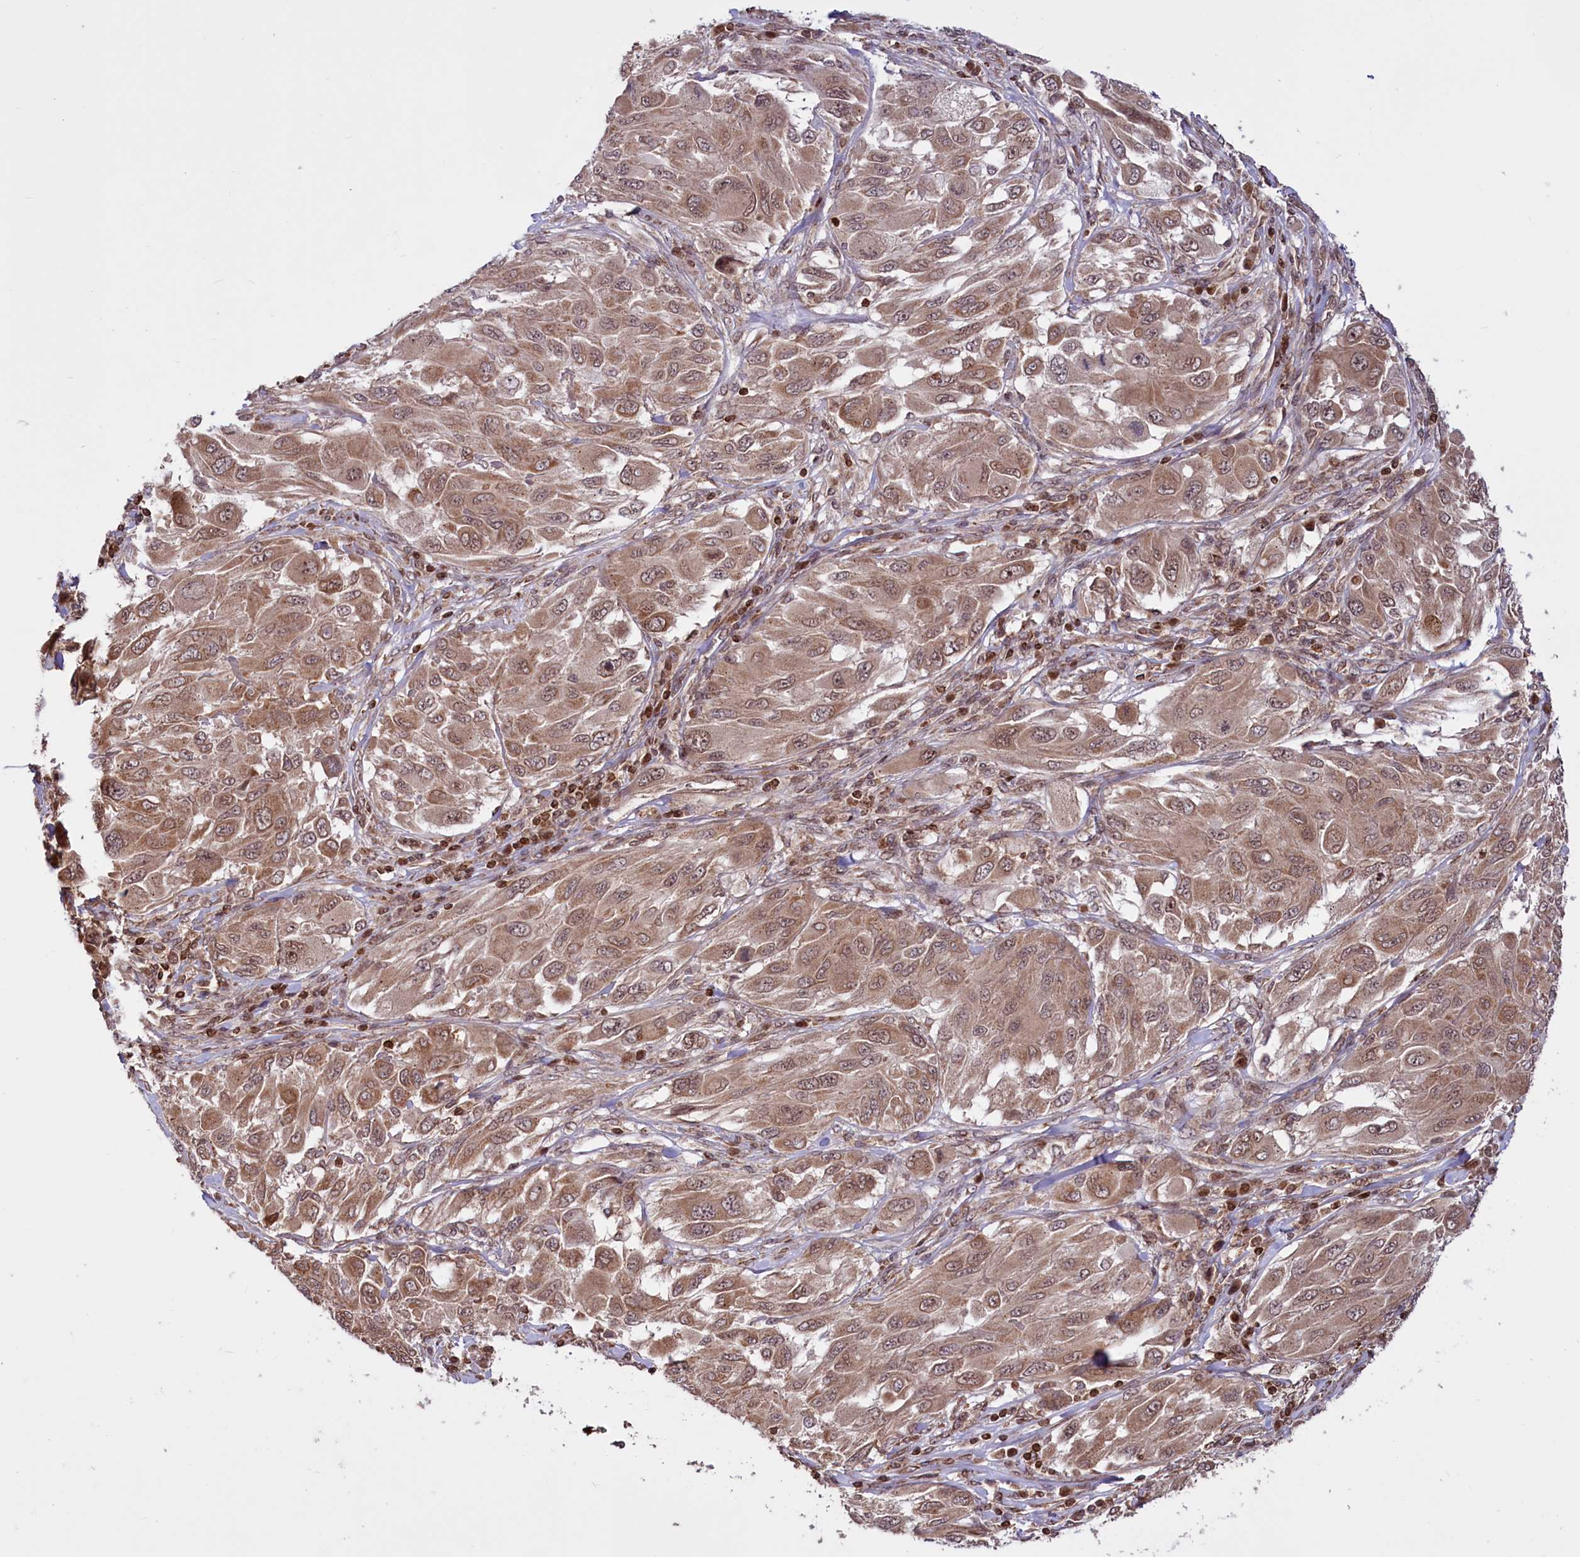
{"staining": {"intensity": "moderate", "quantity": ">75%", "location": "cytoplasmic/membranous,nuclear"}, "tissue": "melanoma", "cell_type": "Tumor cells", "image_type": "cancer", "snomed": [{"axis": "morphology", "description": "Malignant melanoma, NOS"}, {"axis": "topography", "description": "Skin"}], "caption": "Immunohistochemistry (DAB (3,3'-diaminobenzidine)) staining of human melanoma displays moderate cytoplasmic/membranous and nuclear protein expression in approximately >75% of tumor cells.", "gene": "PHC3", "patient": {"sex": "female", "age": 91}}